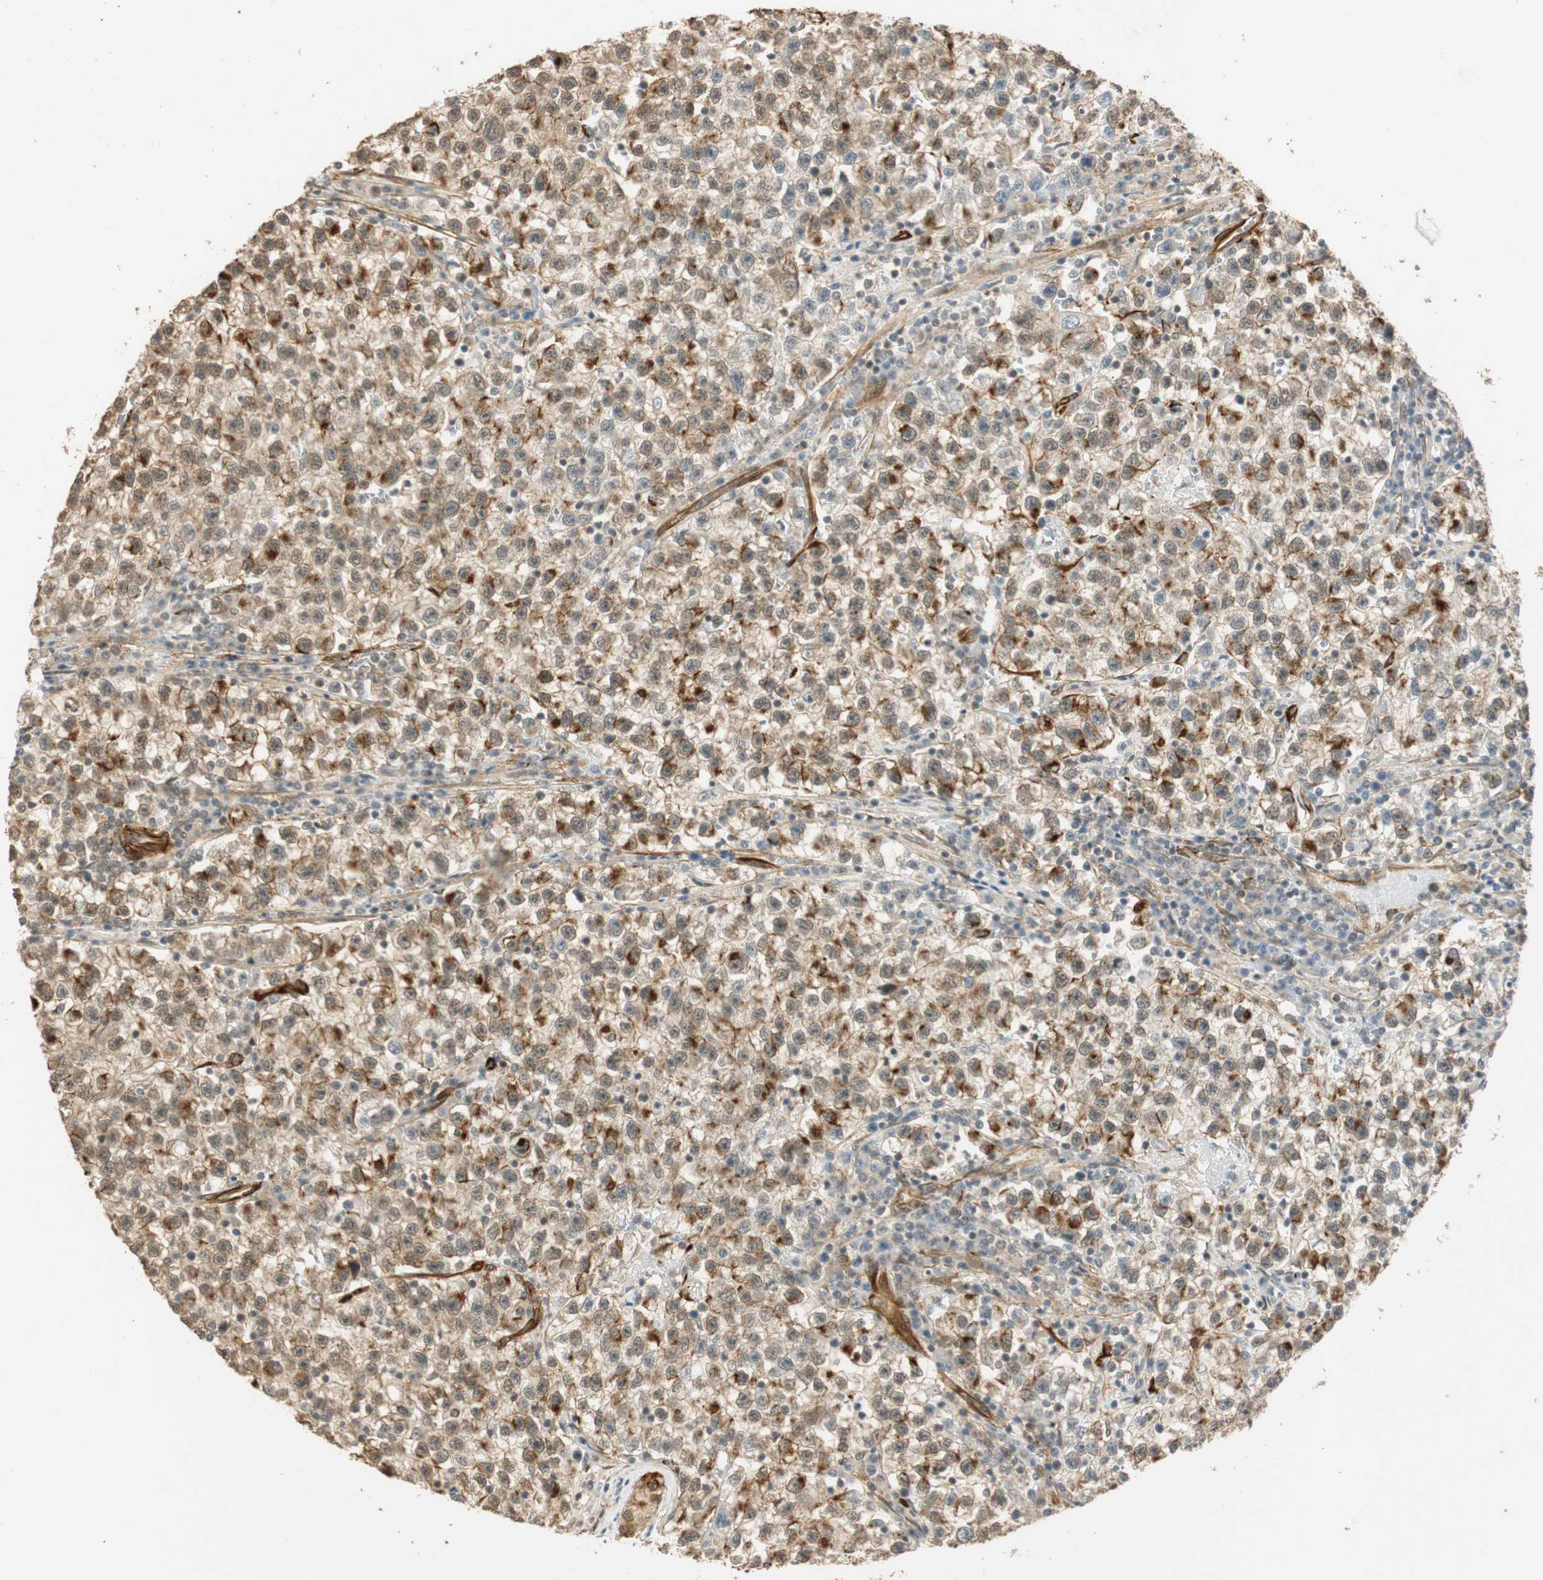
{"staining": {"intensity": "weak", "quantity": ">75%", "location": "cytoplasmic/membranous"}, "tissue": "testis cancer", "cell_type": "Tumor cells", "image_type": "cancer", "snomed": [{"axis": "morphology", "description": "Seminoma, NOS"}, {"axis": "topography", "description": "Testis"}], "caption": "Seminoma (testis) stained with IHC exhibits weak cytoplasmic/membranous positivity in approximately >75% of tumor cells.", "gene": "NES", "patient": {"sex": "male", "age": 22}}